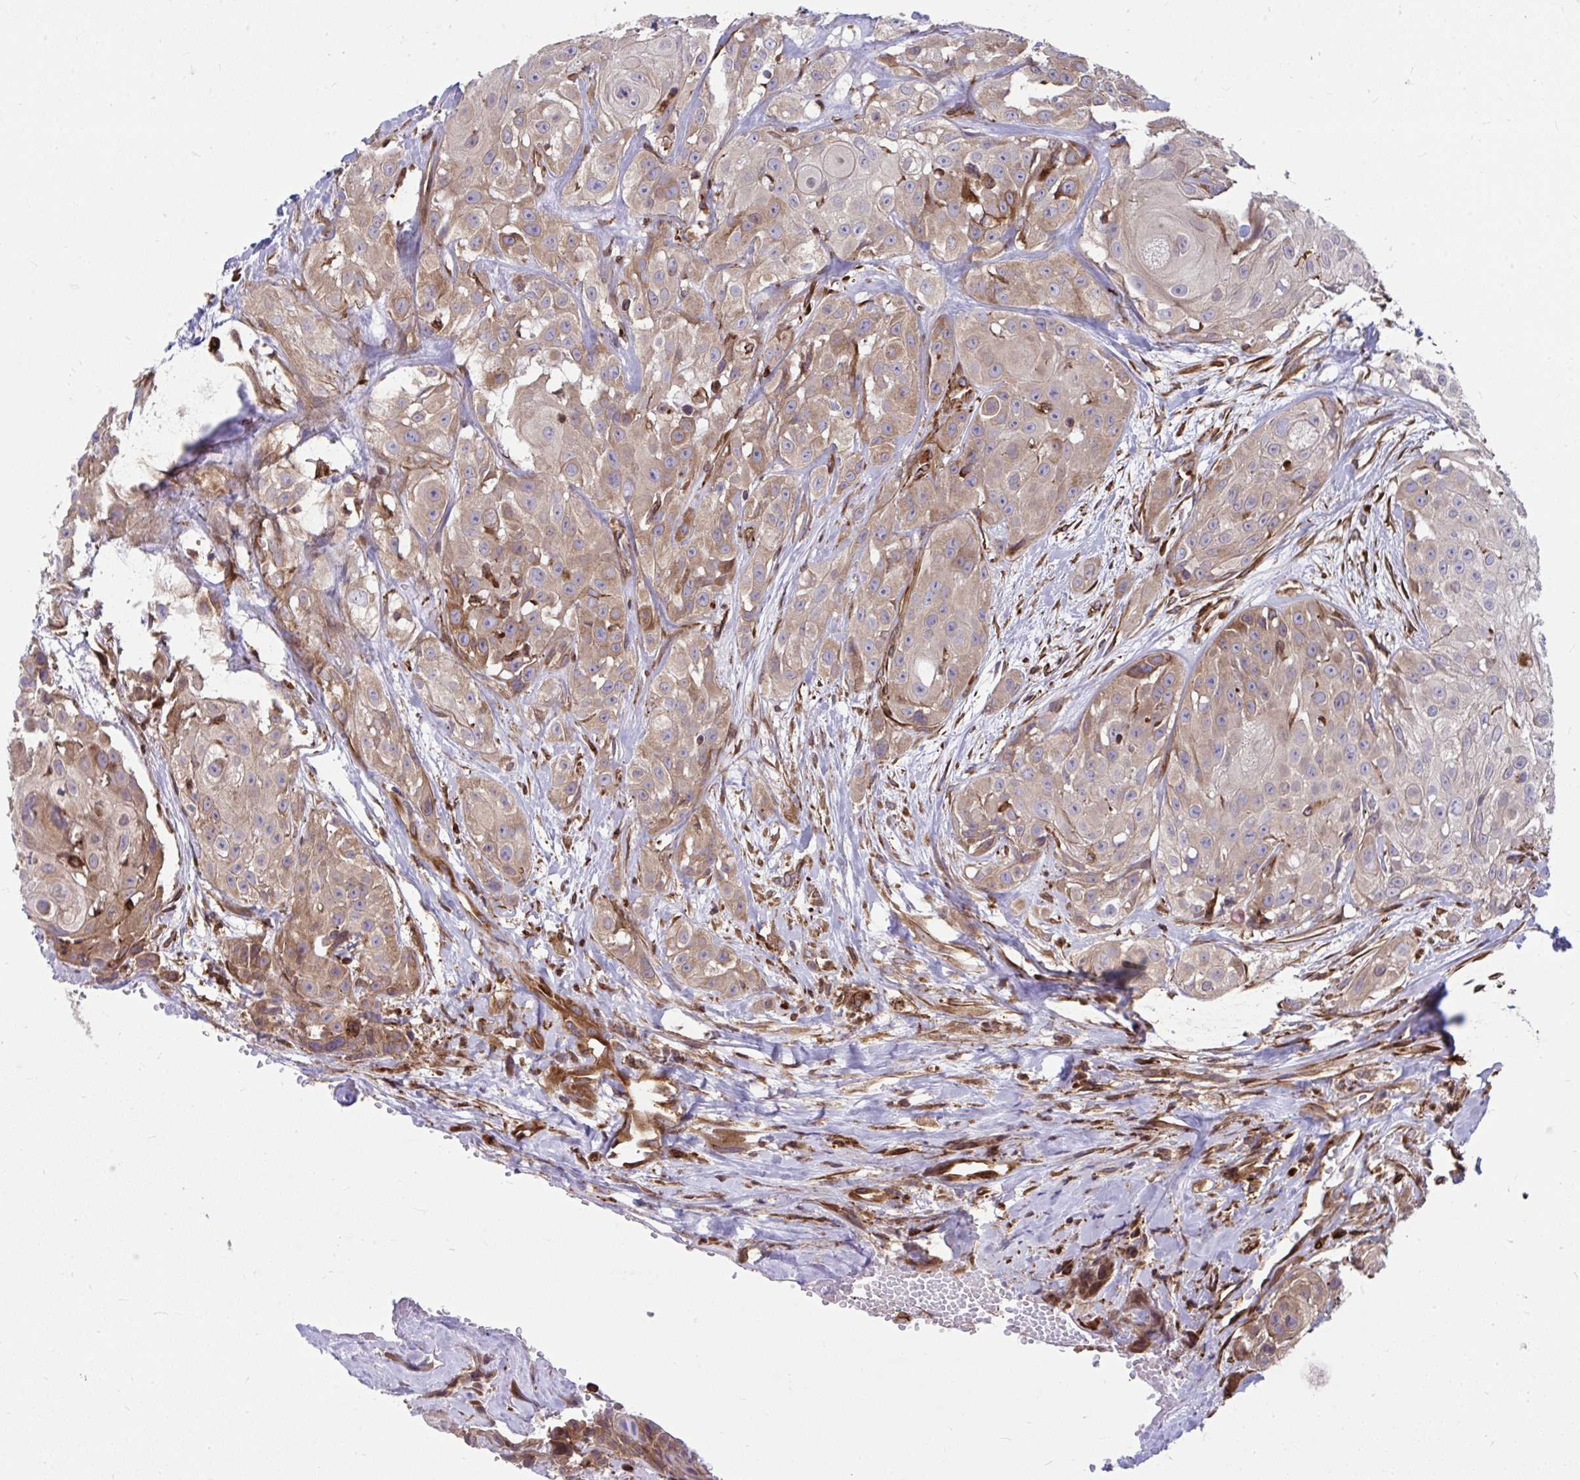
{"staining": {"intensity": "weak", "quantity": "25%-75%", "location": "cytoplasmic/membranous"}, "tissue": "head and neck cancer", "cell_type": "Tumor cells", "image_type": "cancer", "snomed": [{"axis": "morphology", "description": "Squamous cell carcinoma, NOS"}, {"axis": "topography", "description": "Head-Neck"}], "caption": "IHC staining of head and neck cancer, which demonstrates low levels of weak cytoplasmic/membranous staining in about 25%-75% of tumor cells indicating weak cytoplasmic/membranous protein positivity. The staining was performed using DAB (brown) for protein detection and nuclei were counterstained in hematoxylin (blue).", "gene": "STIM2", "patient": {"sex": "male", "age": 83}}